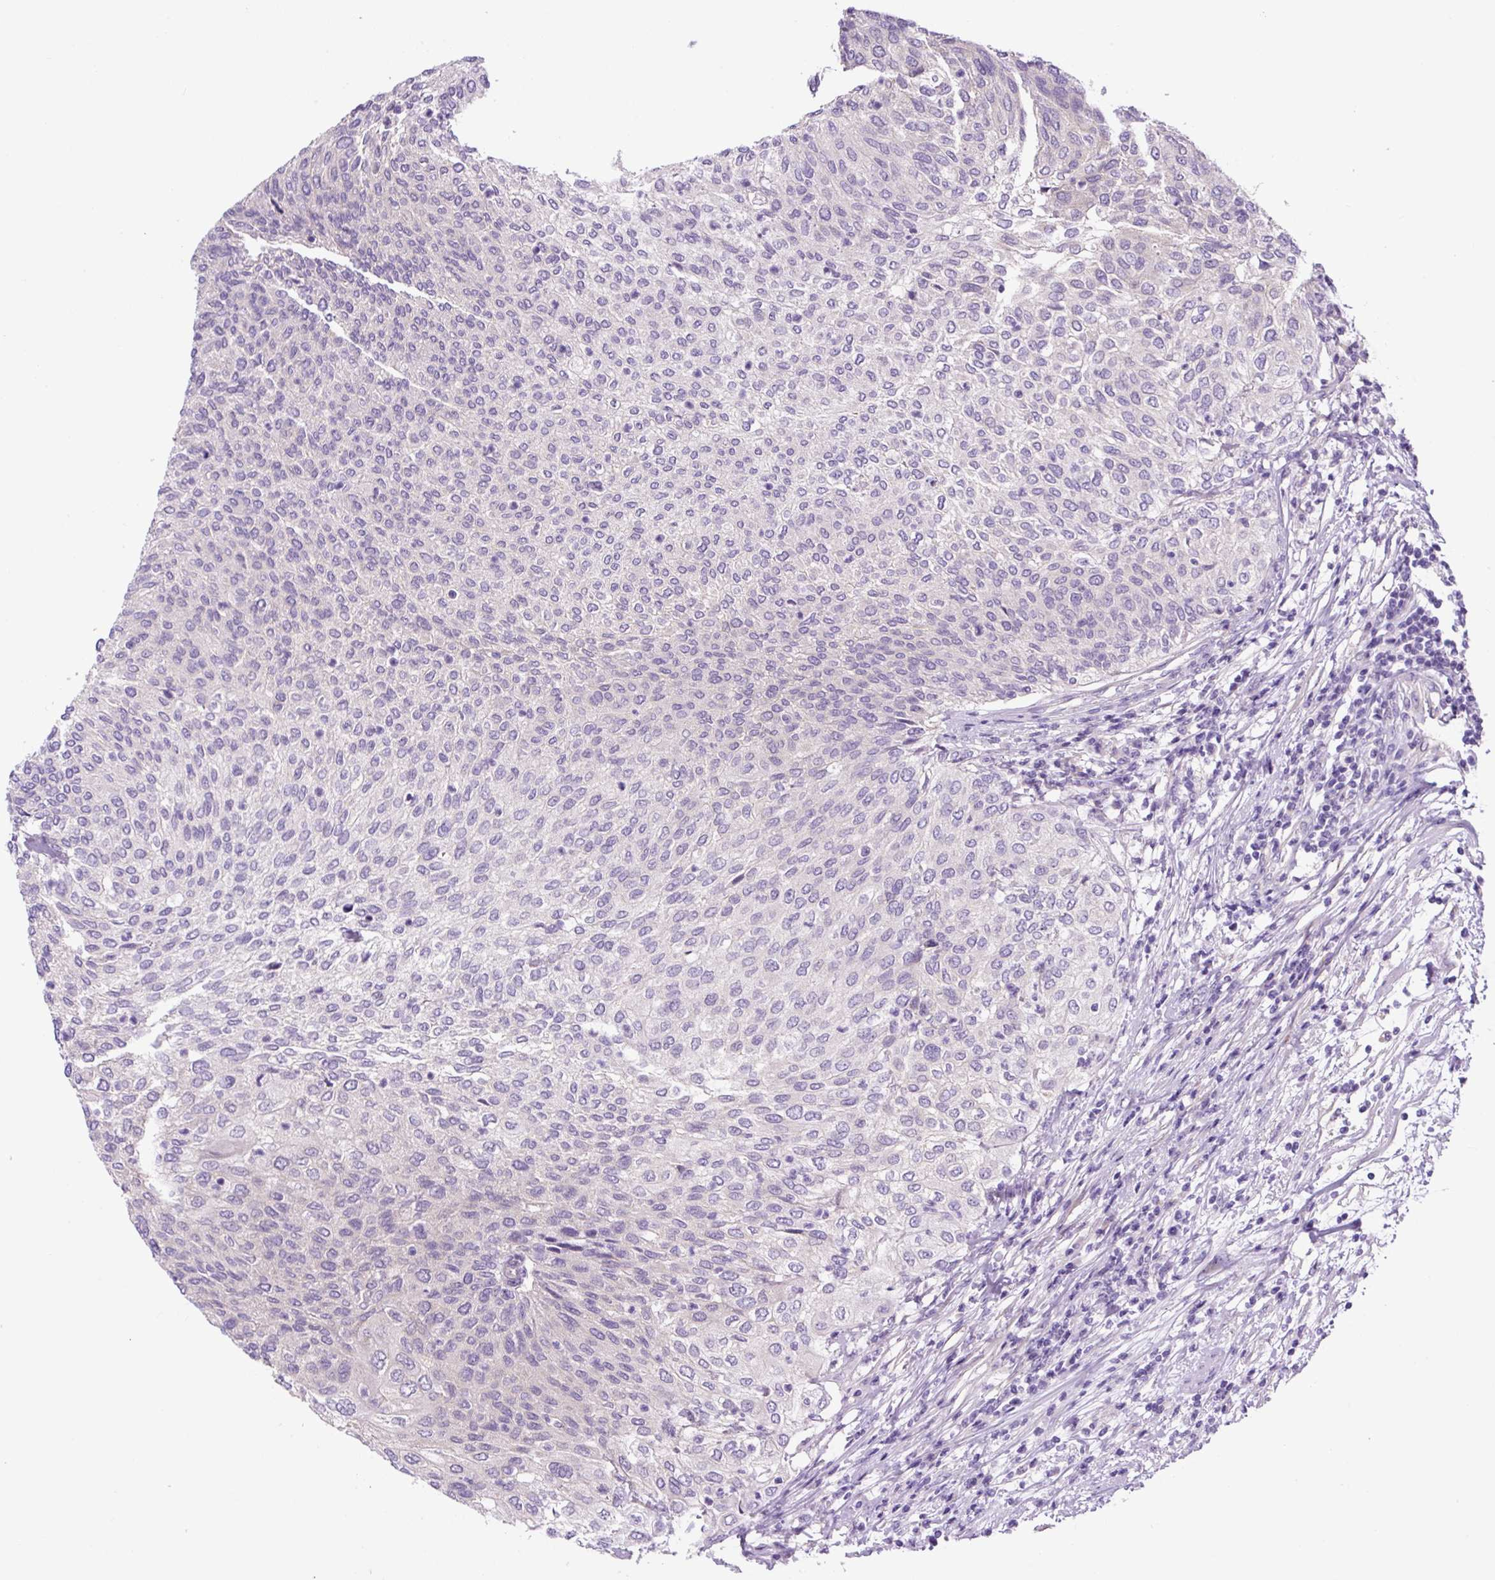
{"staining": {"intensity": "negative", "quantity": "none", "location": "none"}, "tissue": "urothelial cancer", "cell_type": "Tumor cells", "image_type": "cancer", "snomed": [{"axis": "morphology", "description": "Urothelial carcinoma, Low grade"}, {"axis": "topography", "description": "Urinary bladder"}], "caption": "Tumor cells are negative for protein expression in human urothelial carcinoma (low-grade).", "gene": "GORASP1", "patient": {"sex": "female", "age": 79}}